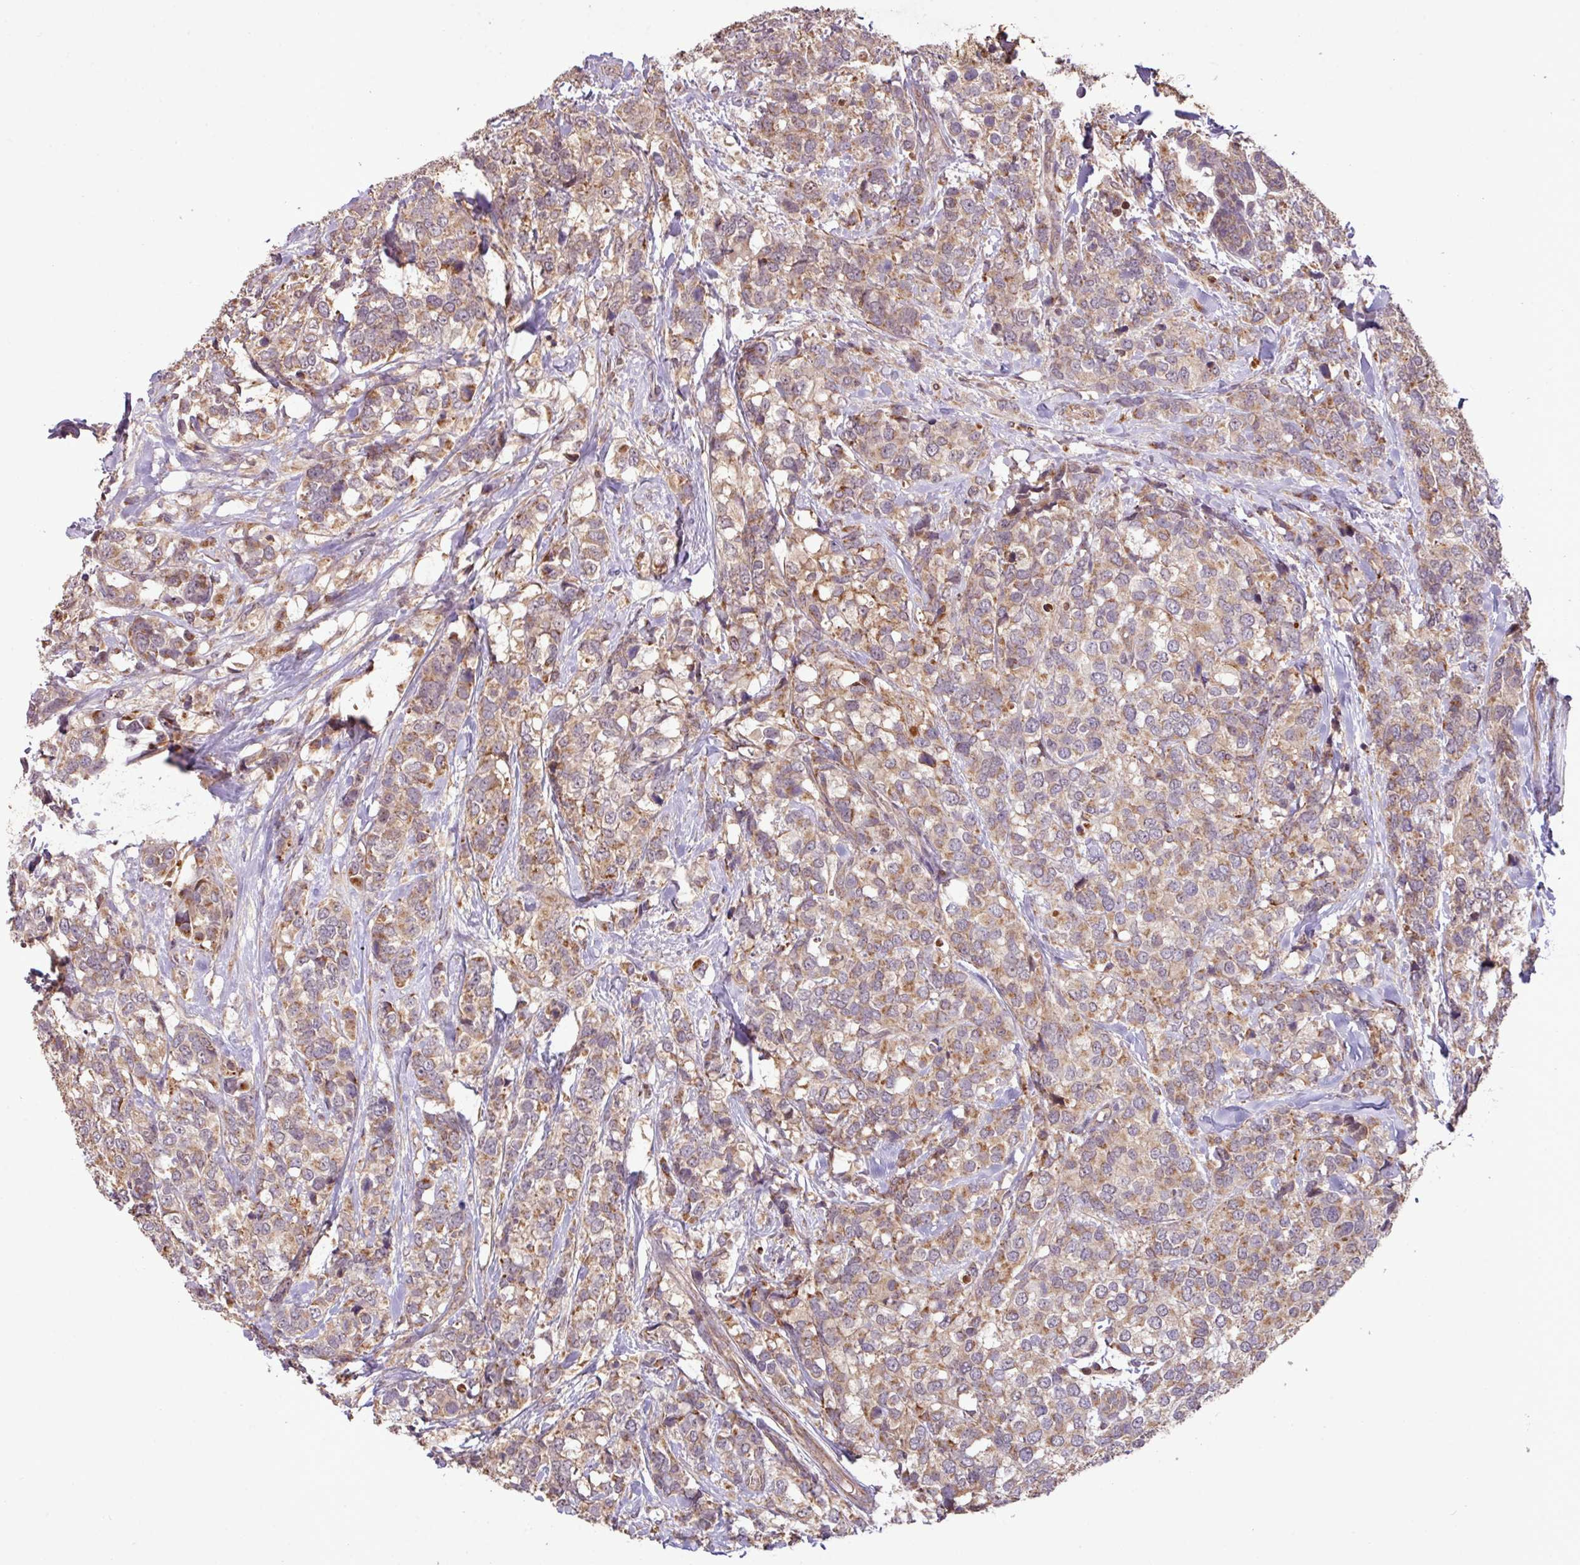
{"staining": {"intensity": "moderate", "quantity": ">75%", "location": "cytoplasmic/membranous"}, "tissue": "breast cancer", "cell_type": "Tumor cells", "image_type": "cancer", "snomed": [{"axis": "morphology", "description": "Lobular carcinoma"}, {"axis": "topography", "description": "Breast"}], "caption": "The photomicrograph shows staining of breast lobular carcinoma, revealing moderate cytoplasmic/membranous protein positivity (brown color) within tumor cells.", "gene": "YPEL3", "patient": {"sex": "female", "age": 59}}